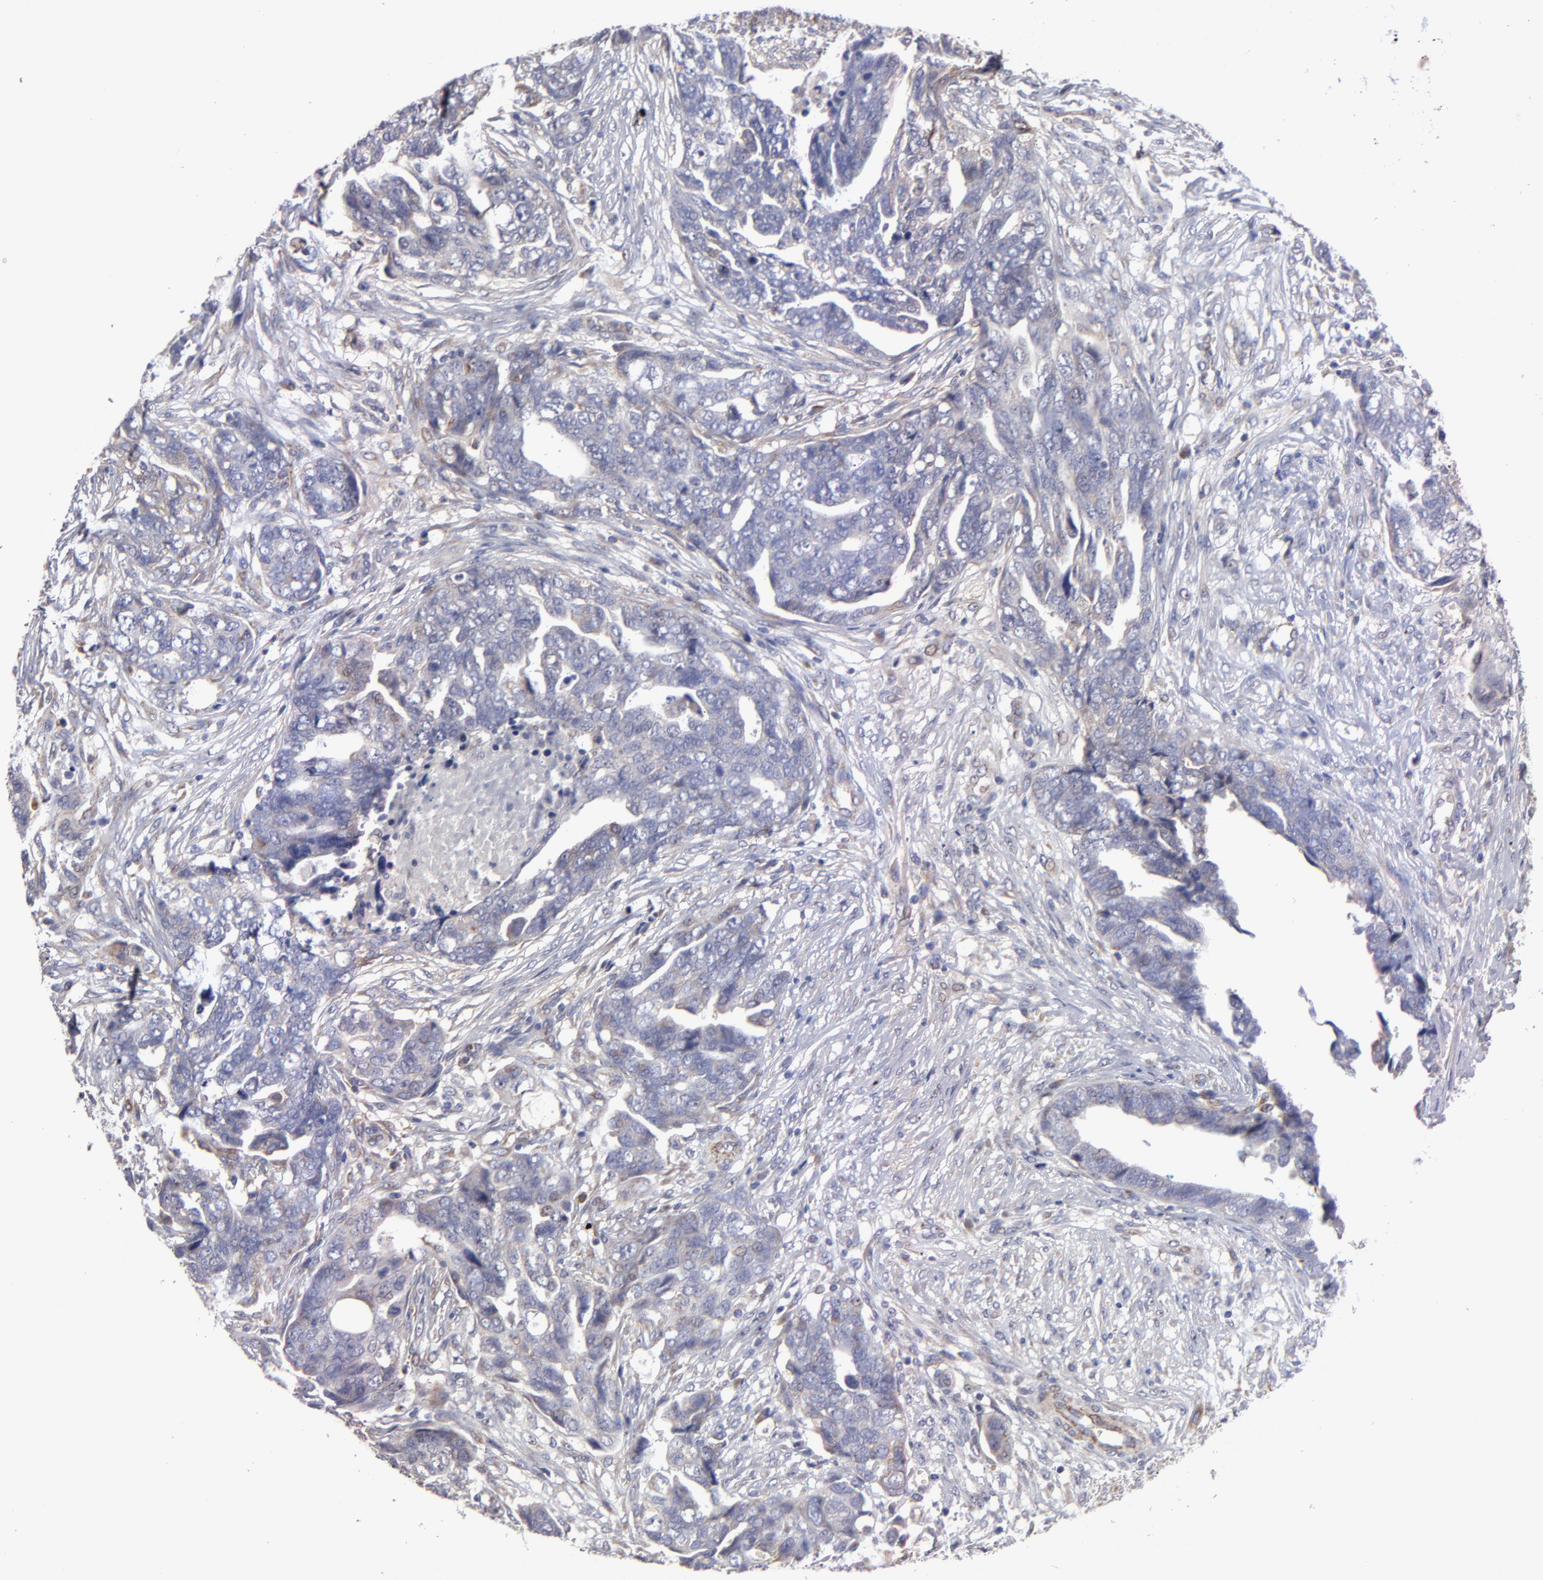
{"staining": {"intensity": "weak", "quantity": "25%-75%", "location": "cytoplasmic/membranous"}, "tissue": "ovarian cancer", "cell_type": "Tumor cells", "image_type": "cancer", "snomed": [{"axis": "morphology", "description": "Normal tissue, NOS"}, {"axis": "morphology", "description": "Cystadenocarcinoma, serous, NOS"}, {"axis": "topography", "description": "Fallopian tube"}, {"axis": "topography", "description": "Ovary"}], "caption": "Human ovarian cancer (serous cystadenocarcinoma) stained with a protein marker exhibits weak staining in tumor cells.", "gene": "HCCS", "patient": {"sex": "female", "age": 56}}